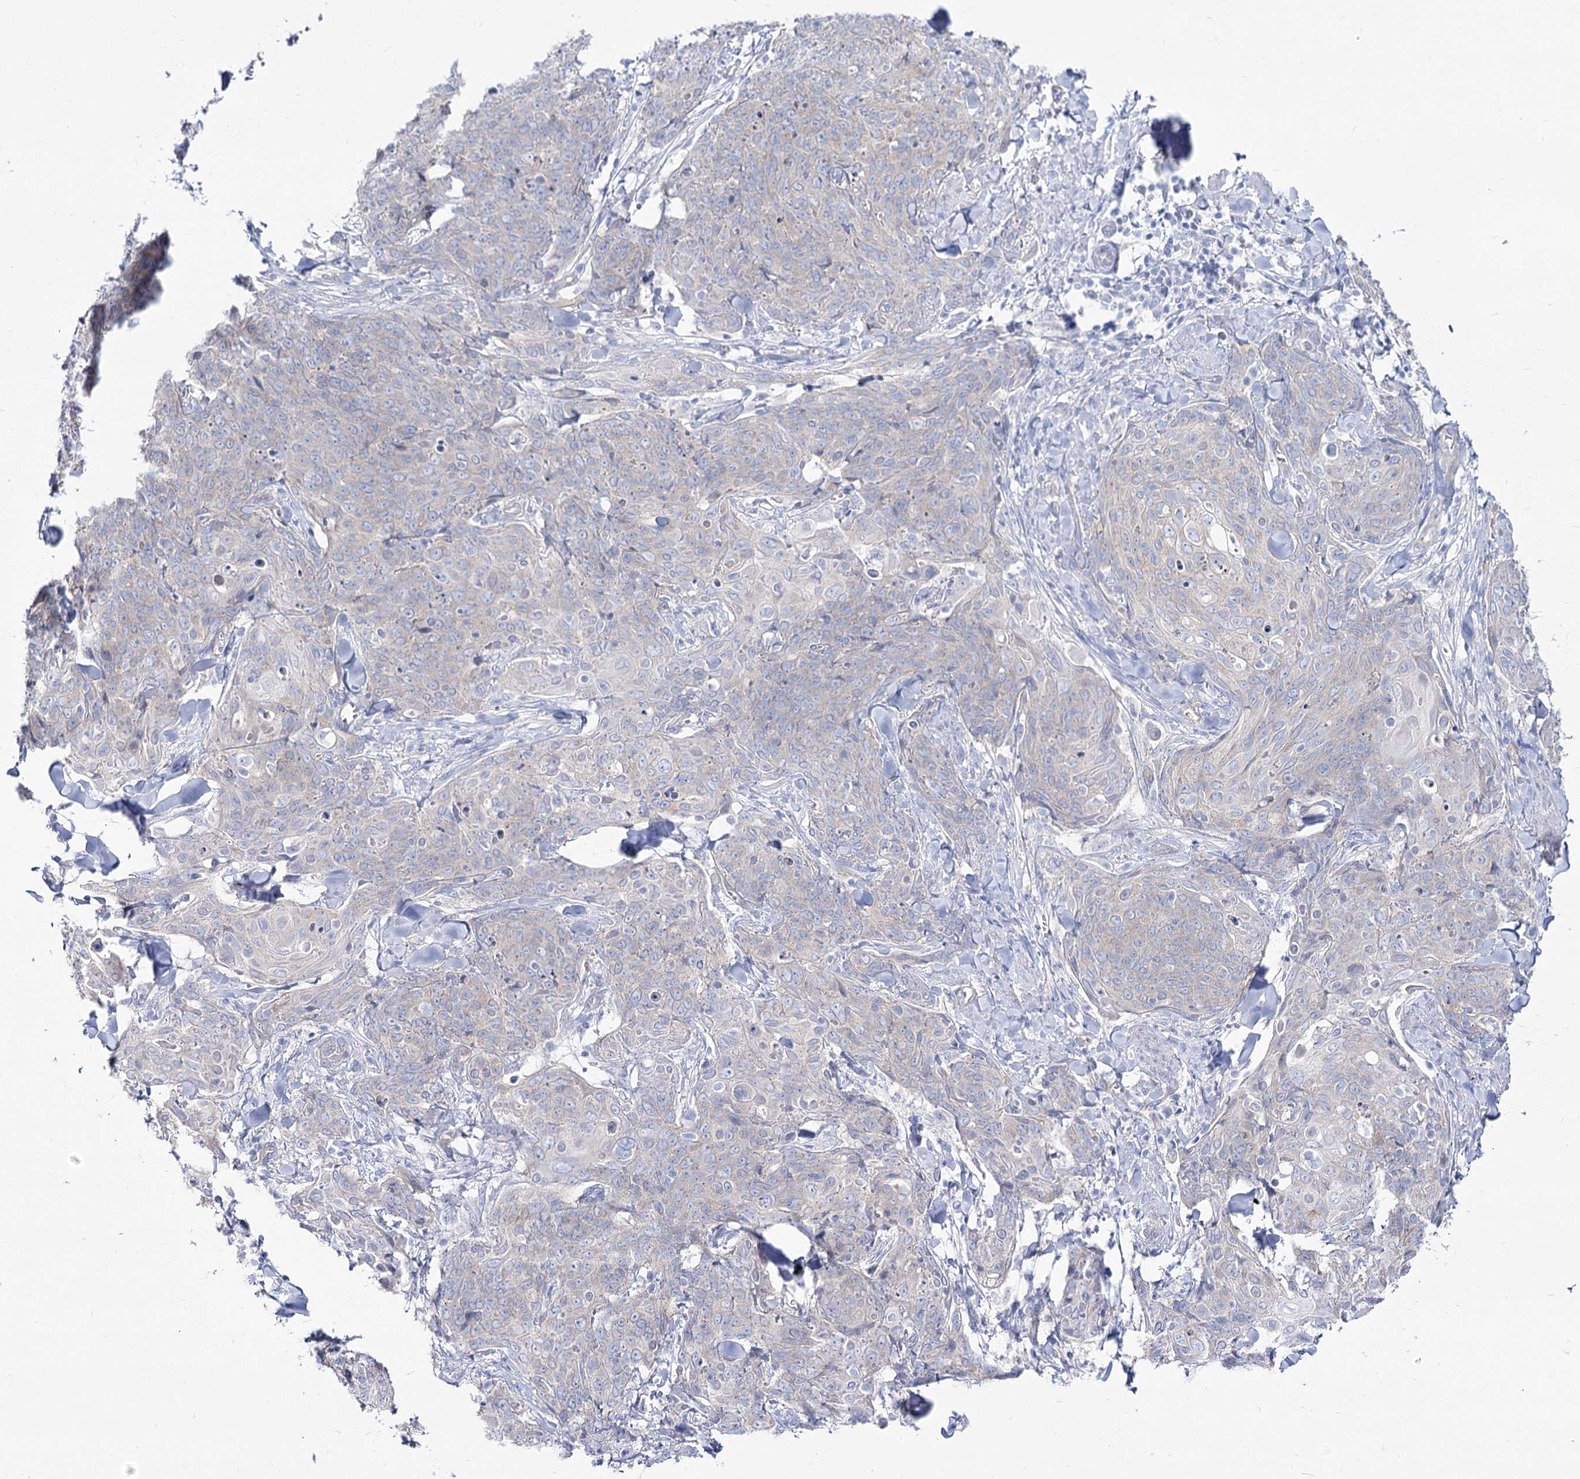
{"staining": {"intensity": "negative", "quantity": "none", "location": "none"}, "tissue": "skin cancer", "cell_type": "Tumor cells", "image_type": "cancer", "snomed": [{"axis": "morphology", "description": "Squamous cell carcinoma, NOS"}, {"axis": "topography", "description": "Skin"}, {"axis": "topography", "description": "Vulva"}], "caption": "An immunohistochemistry (IHC) histopathology image of skin squamous cell carcinoma is shown. There is no staining in tumor cells of skin squamous cell carcinoma. (IHC, brightfield microscopy, high magnification).", "gene": "SUOX", "patient": {"sex": "female", "age": 85}}